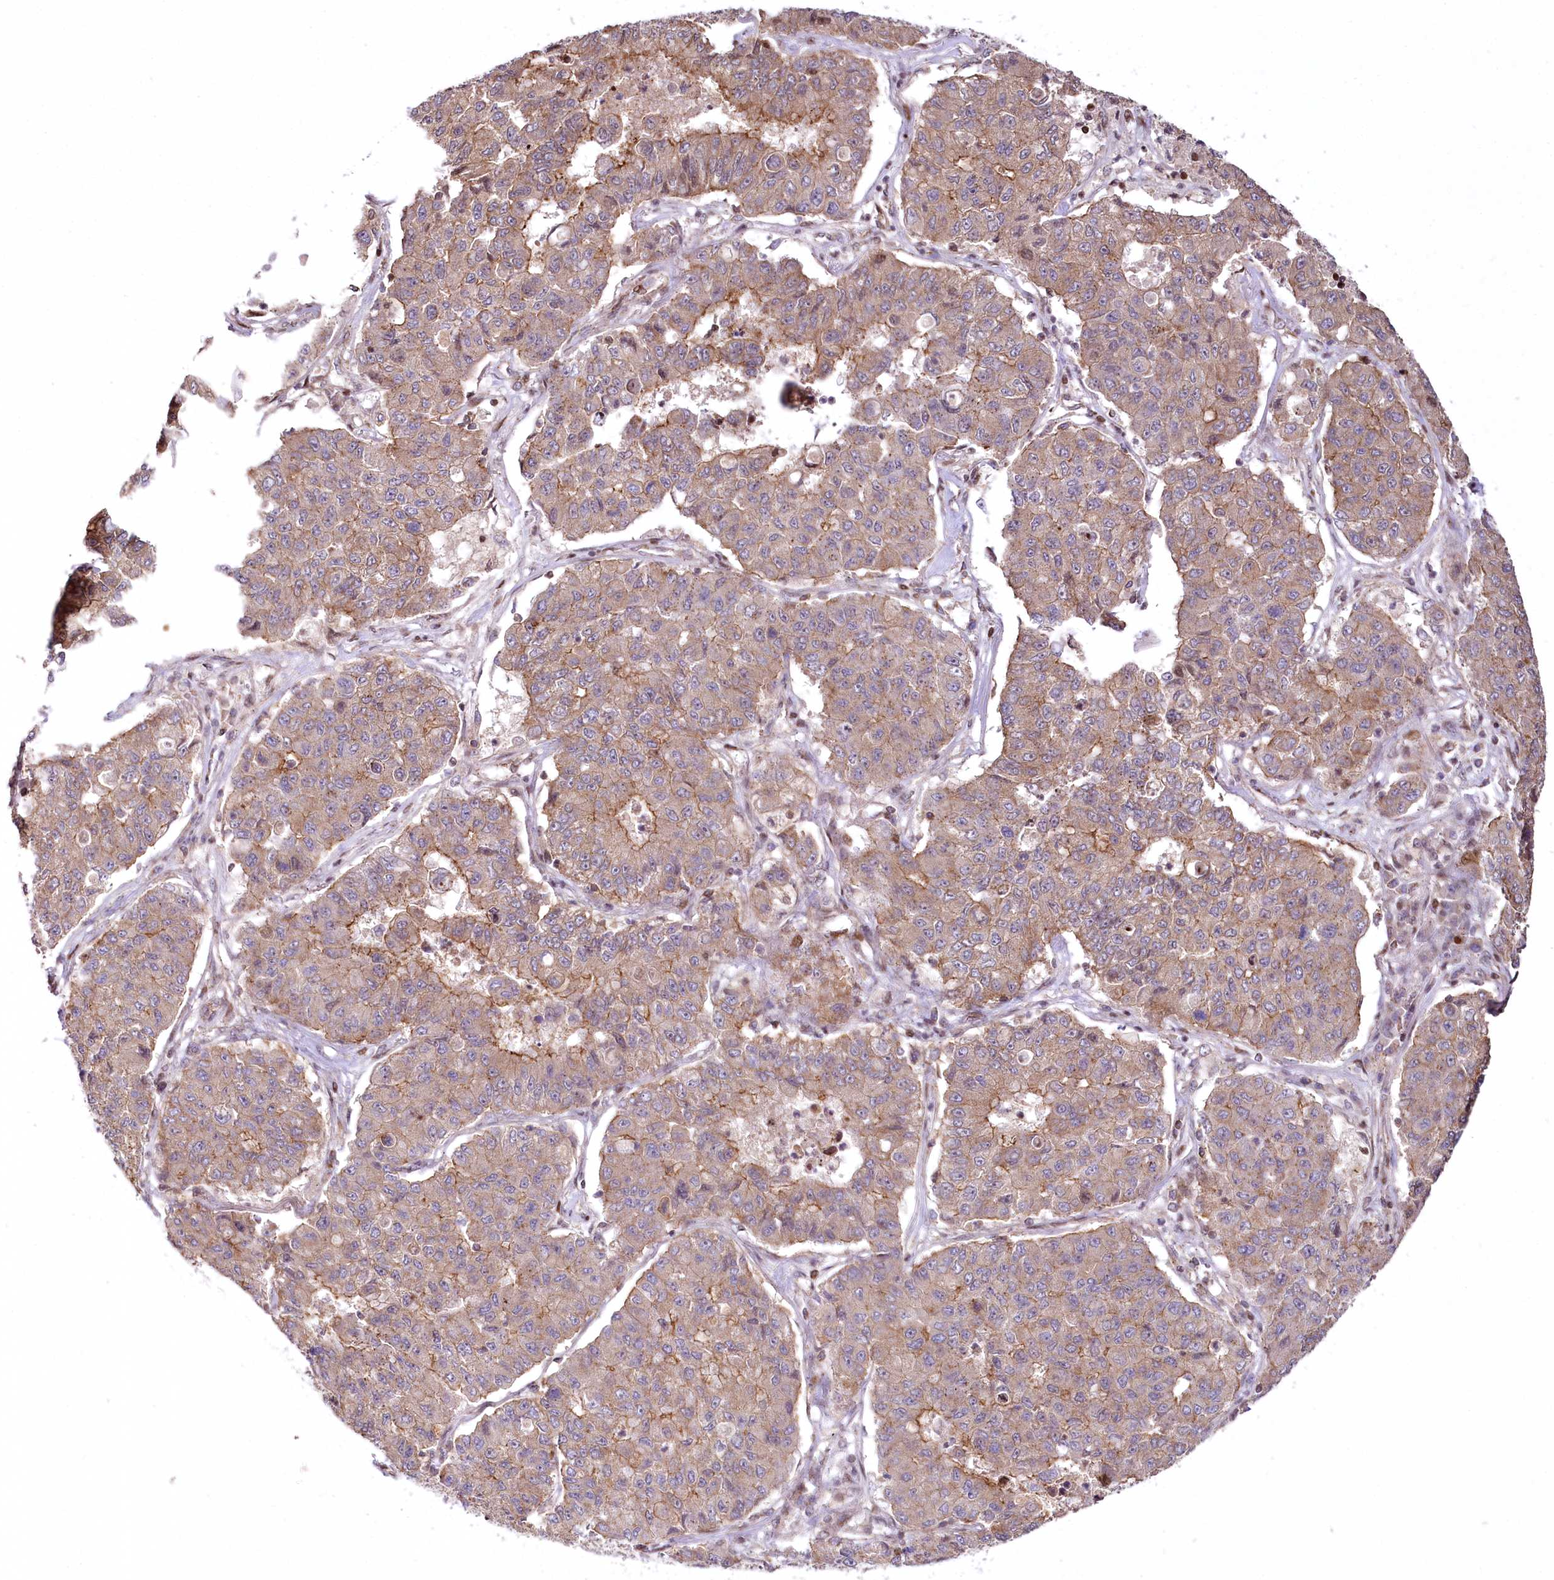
{"staining": {"intensity": "moderate", "quantity": ">75%", "location": "cytoplasmic/membranous"}, "tissue": "lung cancer", "cell_type": "Tumor cells", "image_type": "cancer", "snomed": [{"axis": "morphology", "description": "Squamous cell carcinoma, NOS"}, {"axis": "topography", "description": "Lung"}], "caption": "Immunohistochemical staining of lung cancer reveals medium levels of moderate cytoplasmic/membranous protein positivity in about >75% of tumor cells.", "gene": "ZFYVE27", "patient": {"sex": "male", "age": 74}}